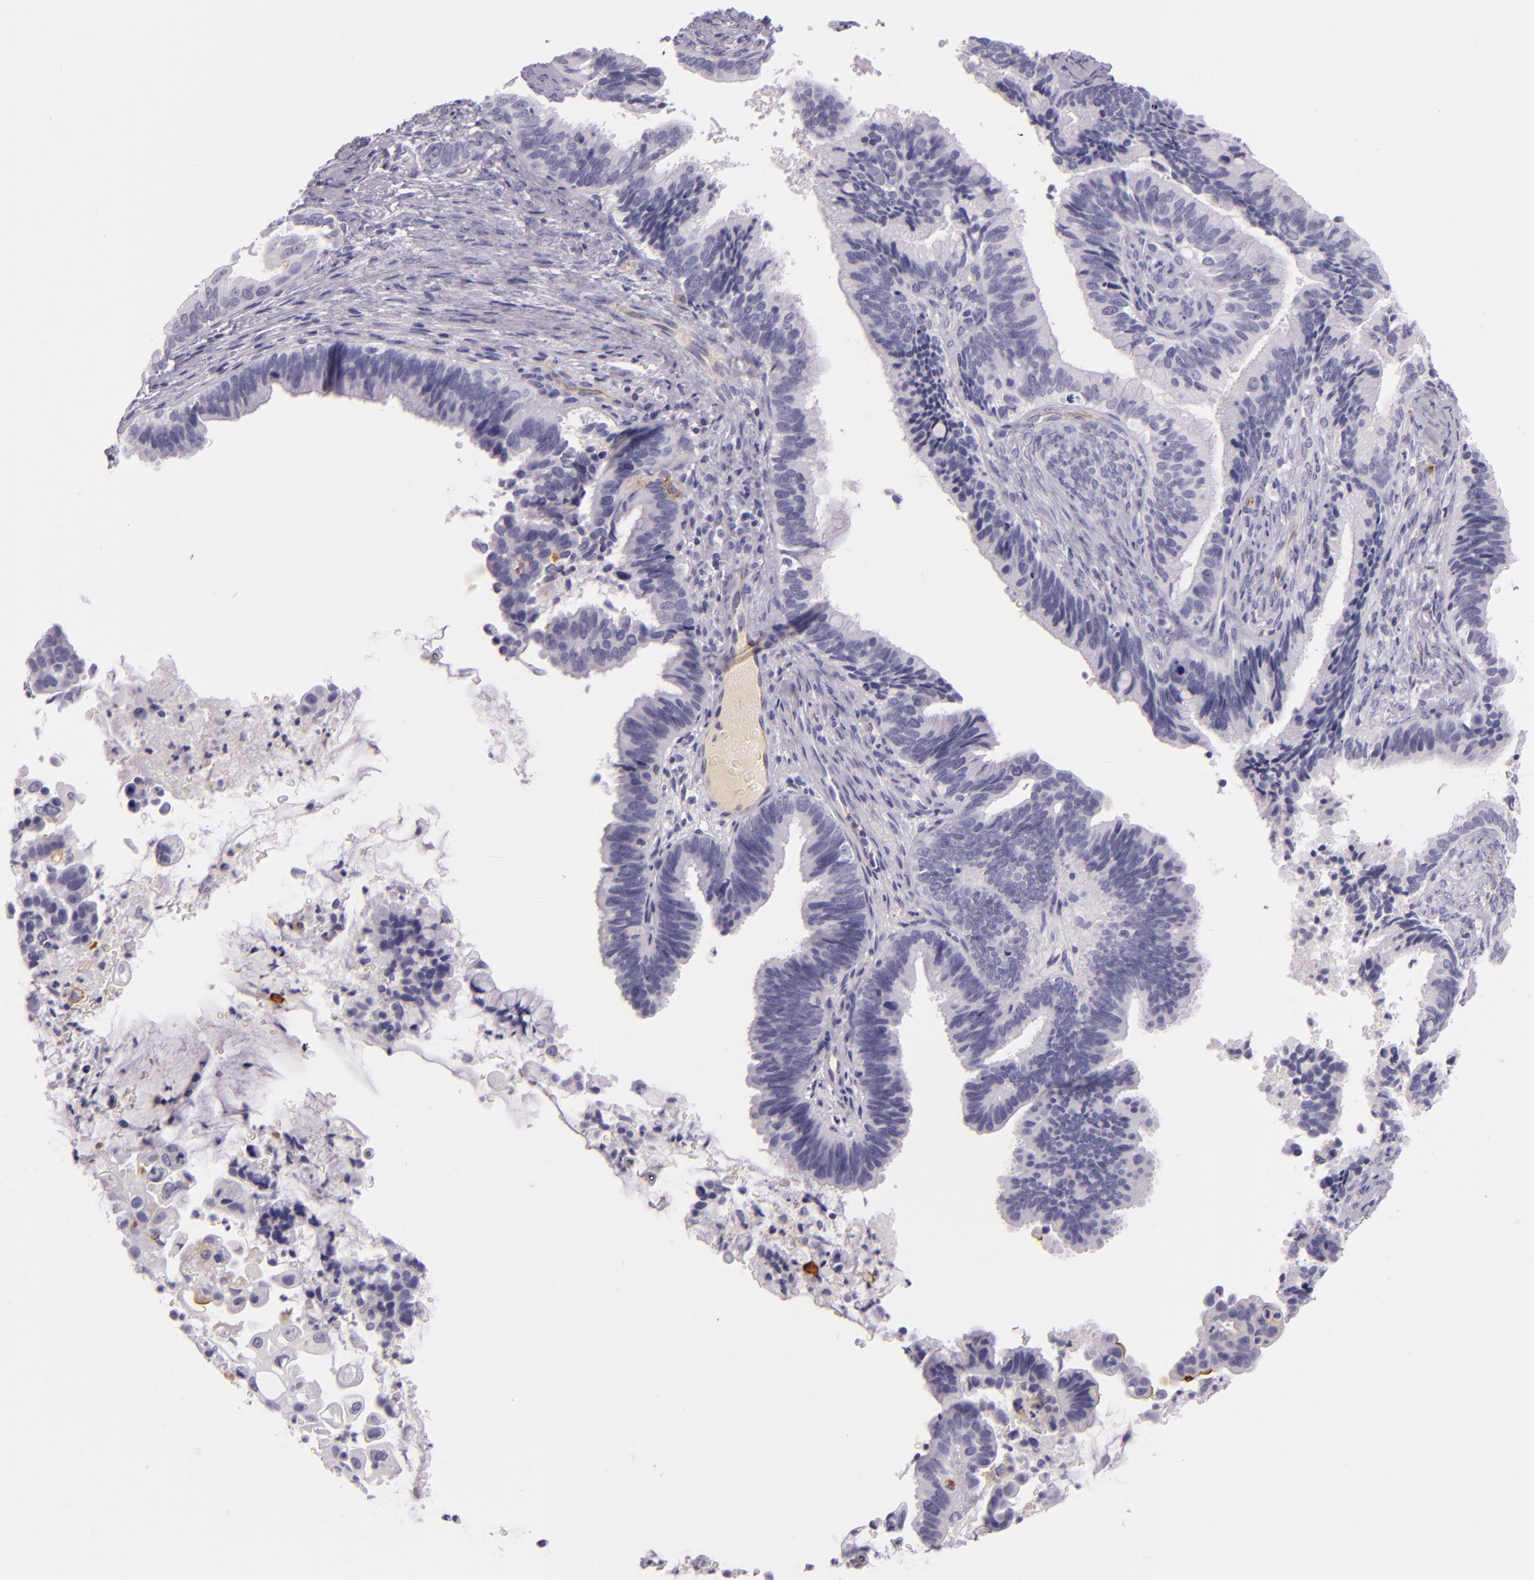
{"staining": {"intensity": "negative", "quantity": "none", "location": "none"}, "tissue": "cervical cancer", "cell_type": "Tumor cells", "image_type": "cancer", "snomed": [{"axis": "morphology", "description": "Adenocarcinoma, NOS"}, {"axis": "topography", "description": "Cervix"}], "caption": "This is an IHC image of human cervical adenocarcinoma. There is no staining in tumor cells.", "gene": "ICAM1", "patient": {"sex": "female", "age": 47}}